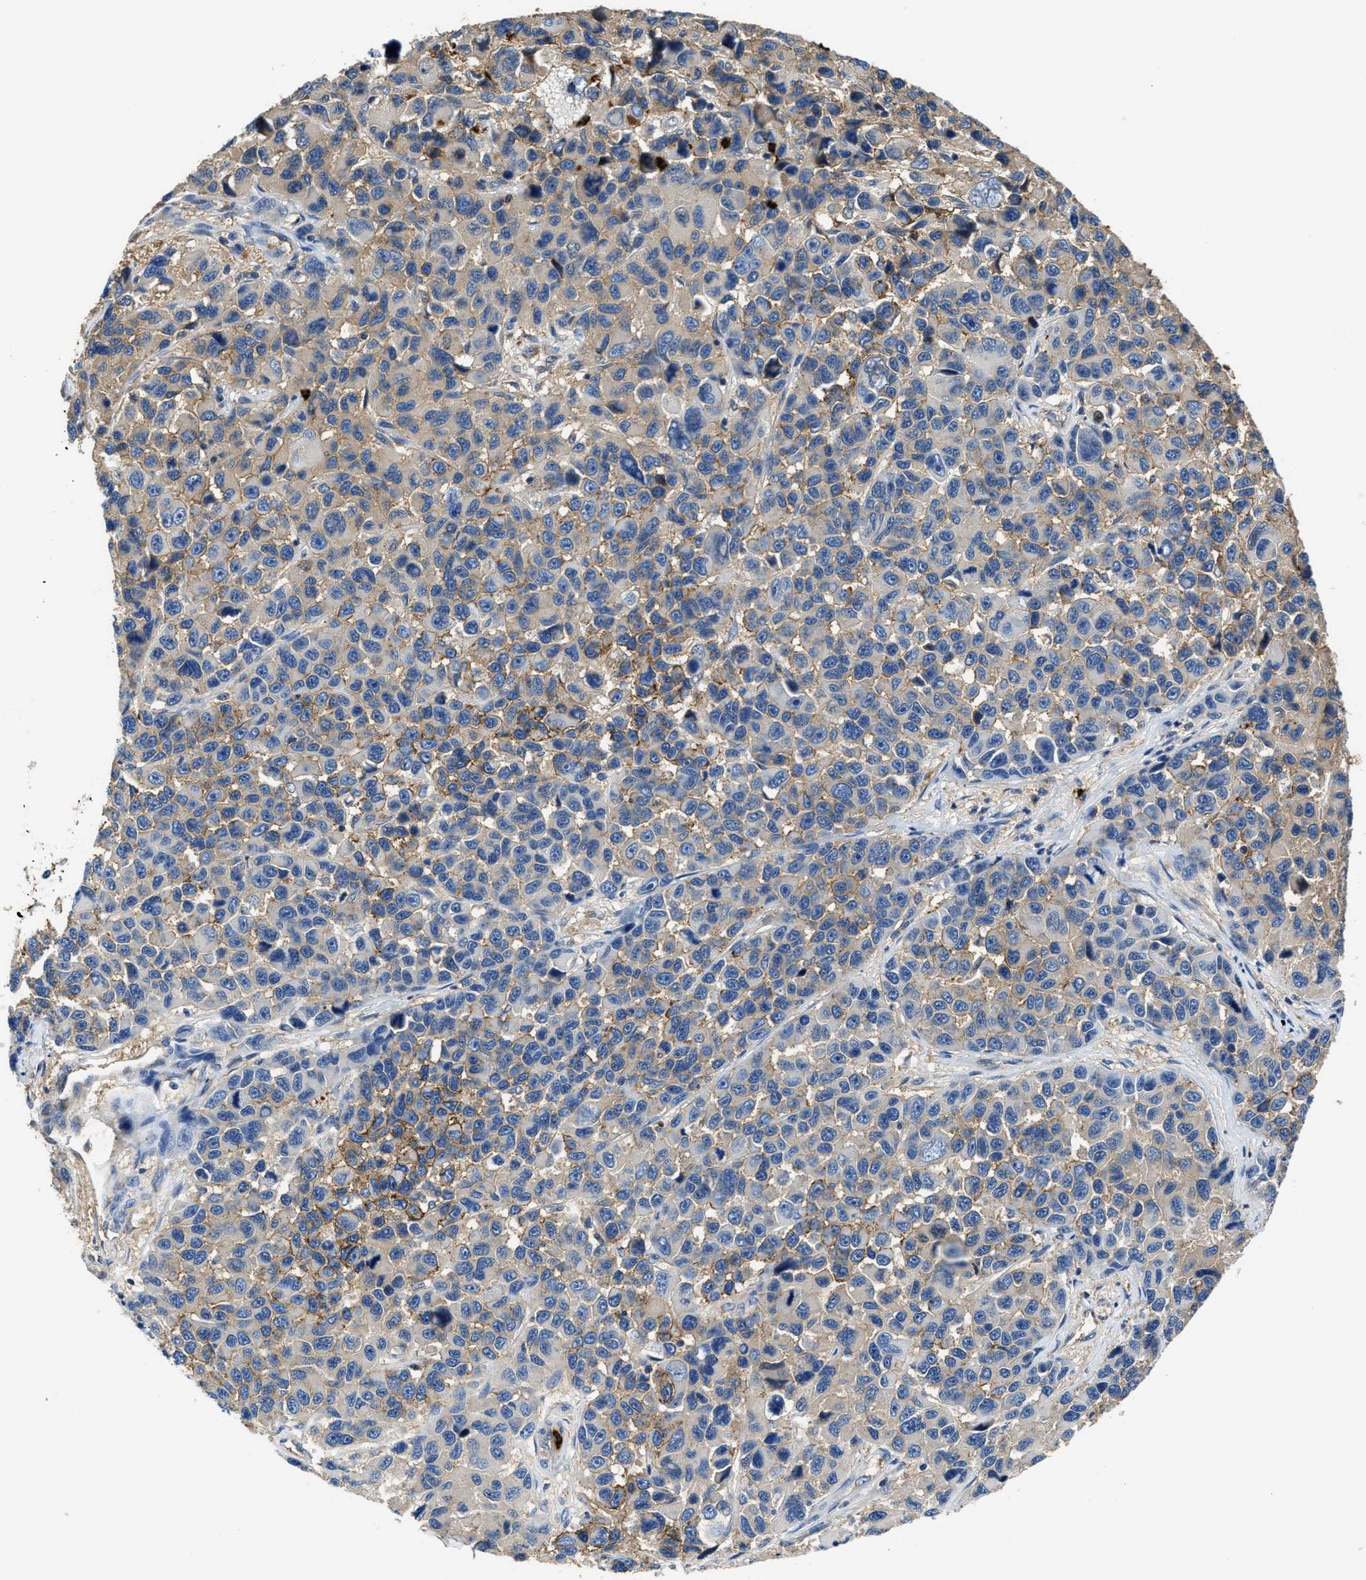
{"staining": {"intensity": "moderate", "quantity": "<25%", "location": "cytoplasmic/membranous"}, "tissue": "melanoma", "cell_type": "Tumor cells", "image_type": "cancer", "snomed": [{"axis": "morphology", "description": "Malignant melanoma, NOS"}, {"axis": "topography", "description": "Skin"}], "caption": "A low amount of moderate cytoplasmic/membranous expression is appreciated in approximately <25% of tumor cells in melanoma tissue. Immunohistochemistry (ihc) stains the protein of interest in brown and the nuclei are stained blue.", "gene": "TRAF6", "patient": {"sex": "male", "age": 53}}